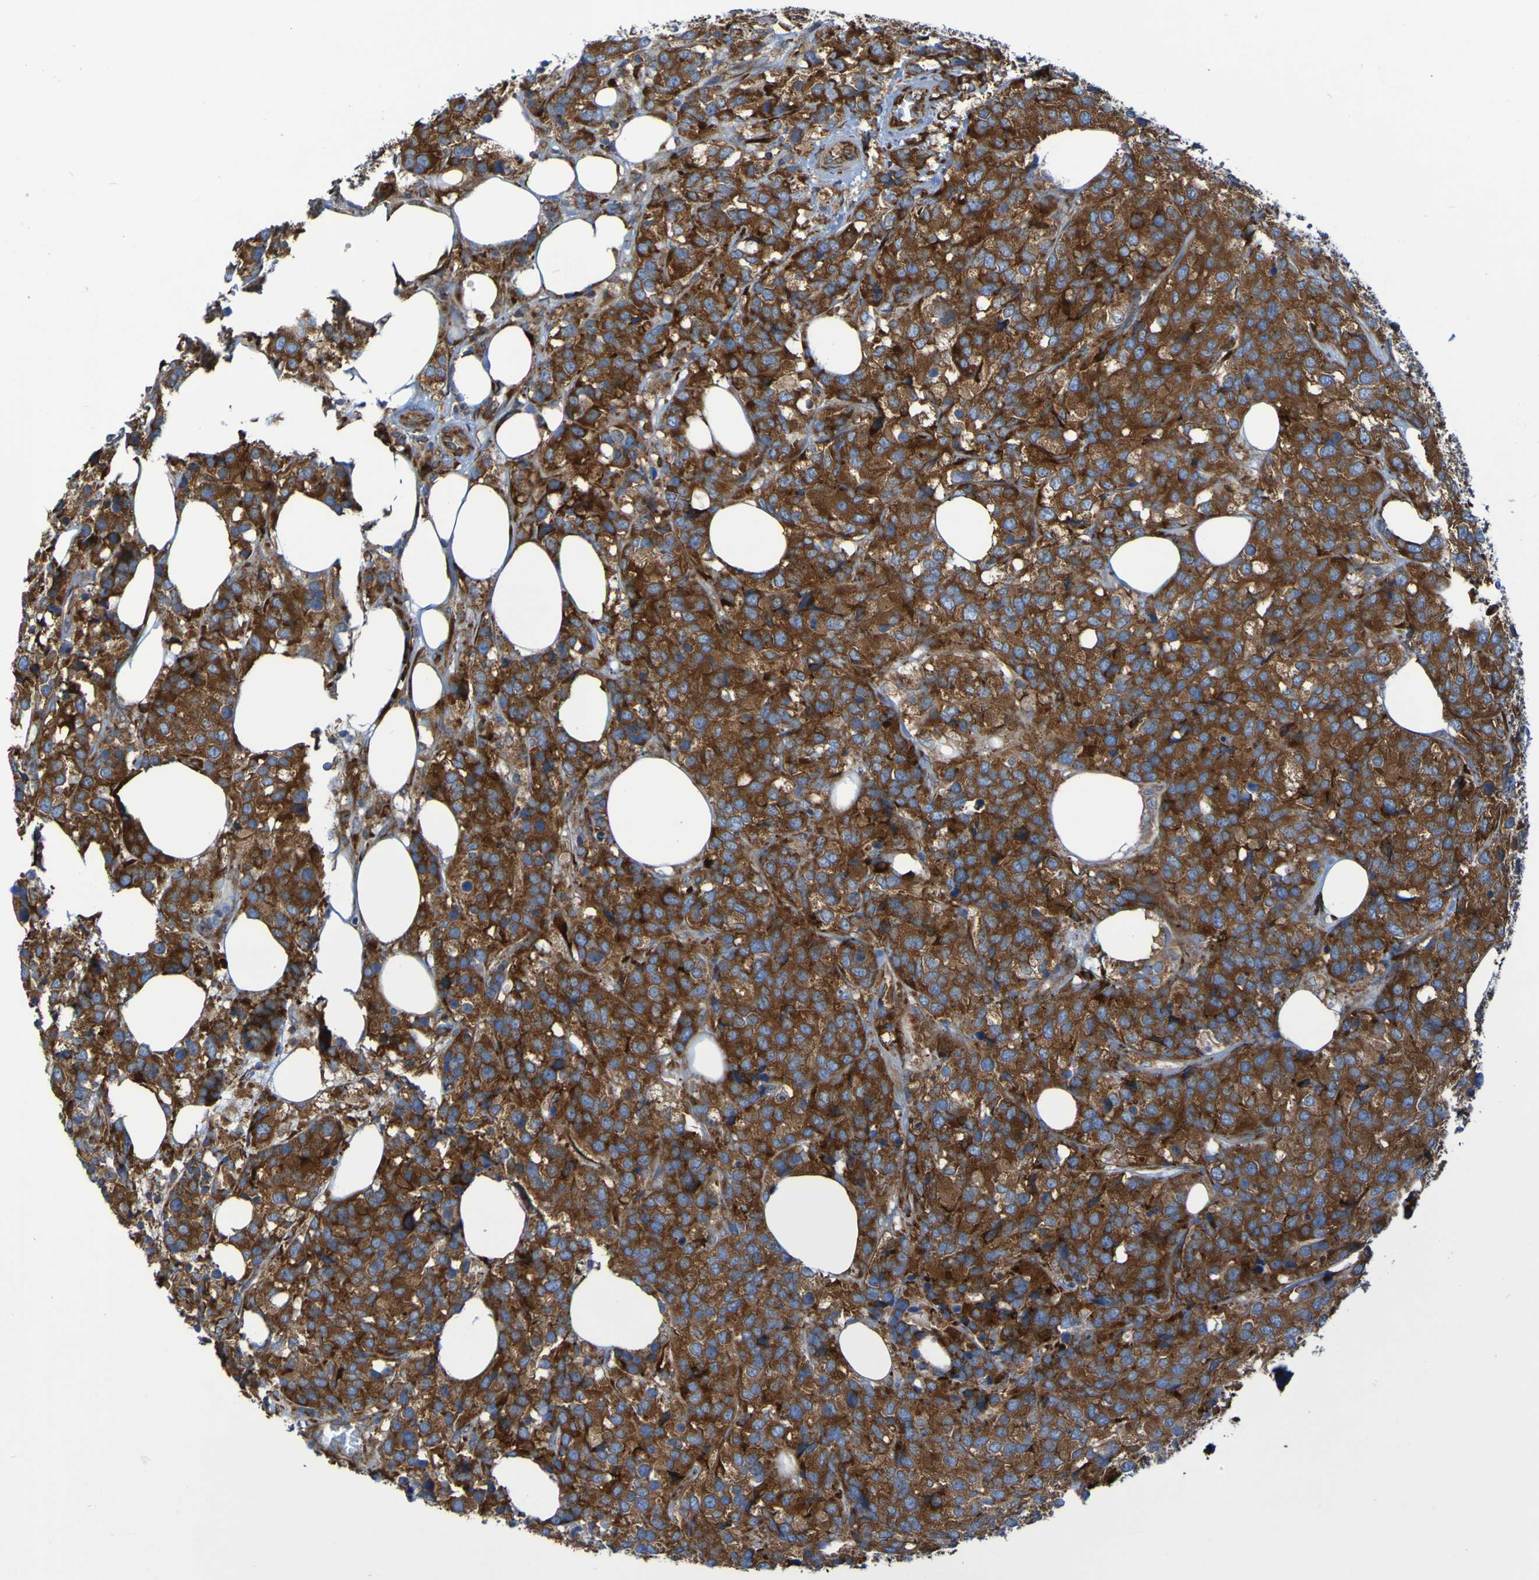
{"staining": {"intensity": "strong", "quantity": ">75%", "location": "cytoplasmic/membranous"}, "tissue": "breast cancer", "cell_type": "Tumor cells", "image_type": "cancer", "snomed": [{"axis": "morphology", "description": "Lobular carcinoma"}, {"axis": "topography", "description": "Breast"}], "caption": "Human breast lobular carcinoma stained with a brown dye displays strong cytoplasmic/membranous positive positivity in approximately >75% of tumor cells.", "gene": "RPL10", "patient": {"sex": "female", "age": 59}}